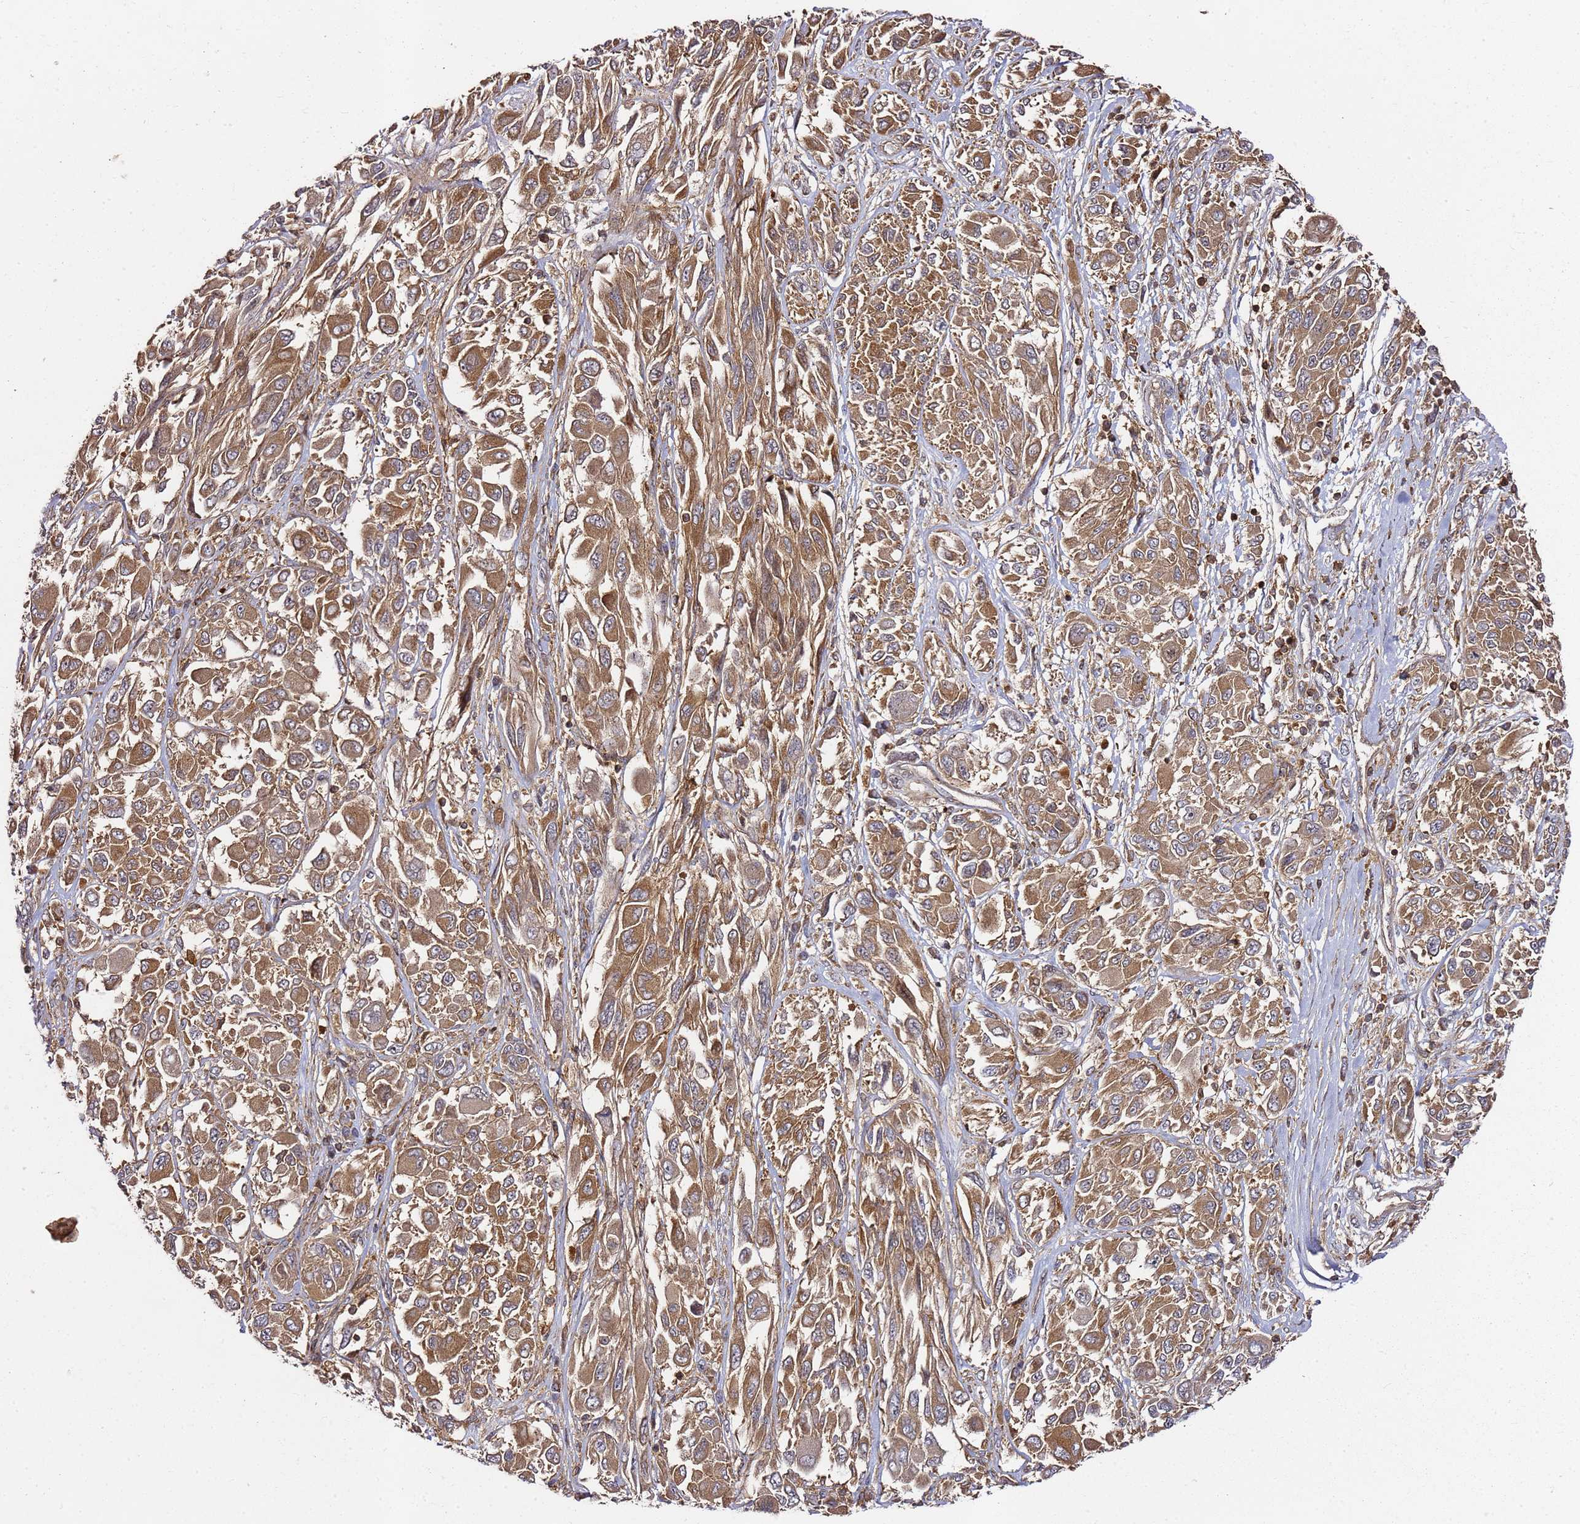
{"staining": {"intensity": "moderate", "quantity": ">75%", "location": "cytoplasmic/membranous"}, "tissue": "melanoma", "cell_type": "Tumor cells", "image_type": "cancer", "snomed": [{"axis": "morphology", "description": "Malignant melanoma, NOS"}, {"axis": "topography", "description": "Skin"}], "caption": "Malignant melanoma was stained to show a protein in brown. There is medium levels of moderate cytoplasmic/membranous positivity in about >75% of tumor cells.", "gene": "PRMT7", "patient": {"sex": "female", "age": 91}}